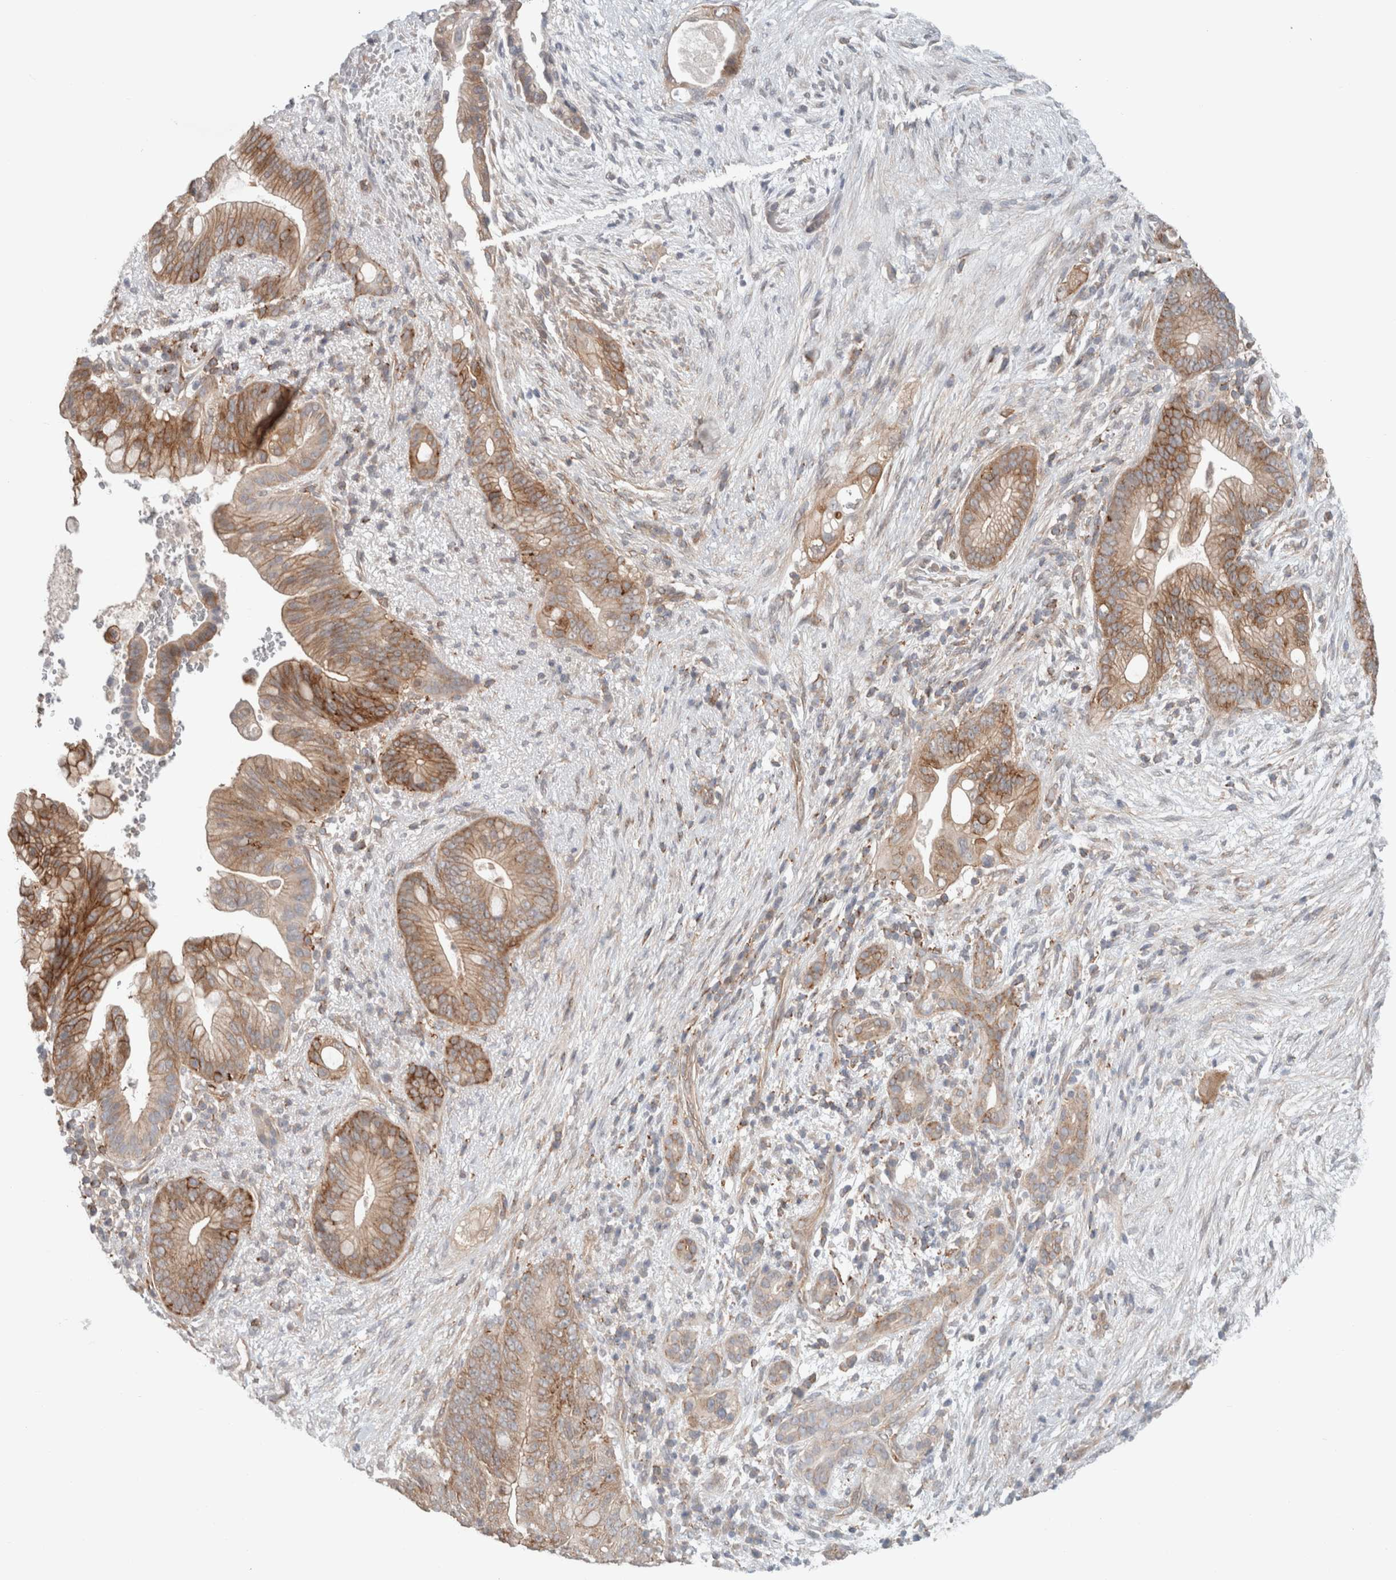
{"staining": {"intensity": "moderate", "quantity": "25%-75%", "location": "cytoplasmic/membranous"}, "tissue": "pancreatic cancer", "cell_type": "Tumor cells", "image_type": "cancer", "snomed": [{"axis": "morphology", "description": "Adenocarcinoma, NOS"}, {"axis": "topography", "description": "Pancreas"}], "caption": "Tumor cells reveal medium levels of moderate cytoplasmic/membranous positivity in approximately 25%-75% of cells in pancreatic cancer.", "gene": "RASAL2", "patient": {"sex": "male", "age": 53}}